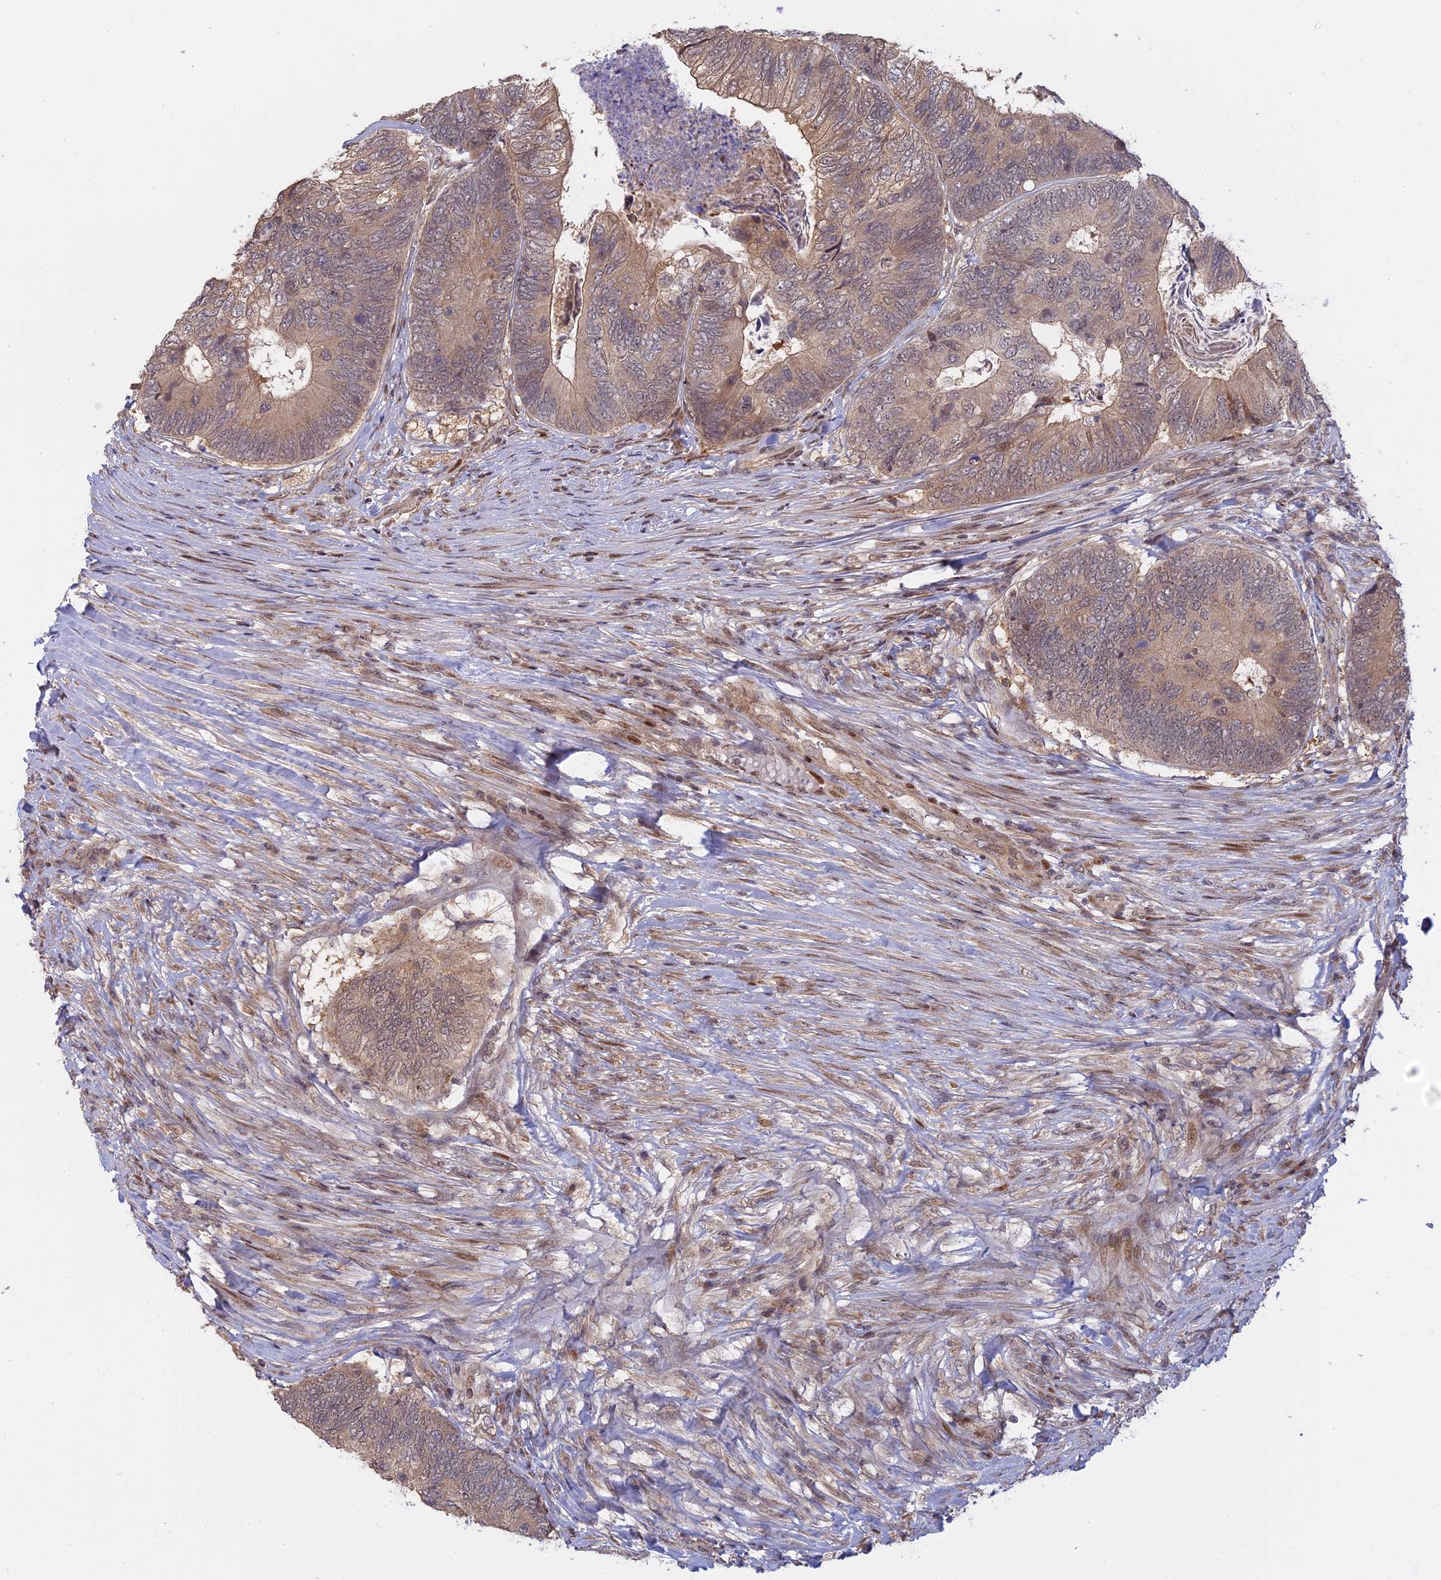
{"staining": {"intensity": "weak", "quantity": ">75%", "location": "cytoplasmic/membranous"}, "tissue": "colorectal cancer", "cell_type": "Tumor cells", "image_type": "cancer", "snomed": [{"axis": "morphology", "description": "Adenocarcinoma, NOS"}, {"axis": "topography", "description": "Colon"}], "caption": "Immunohistochemistry of human colorectal cancer (adenocarcinoma) shows low levels of weak cytoplasmic/membranous positivity in about >75% of tumor cells.", "gene": "GSKIP", "patient": {"sex": "female", "age": 67}}